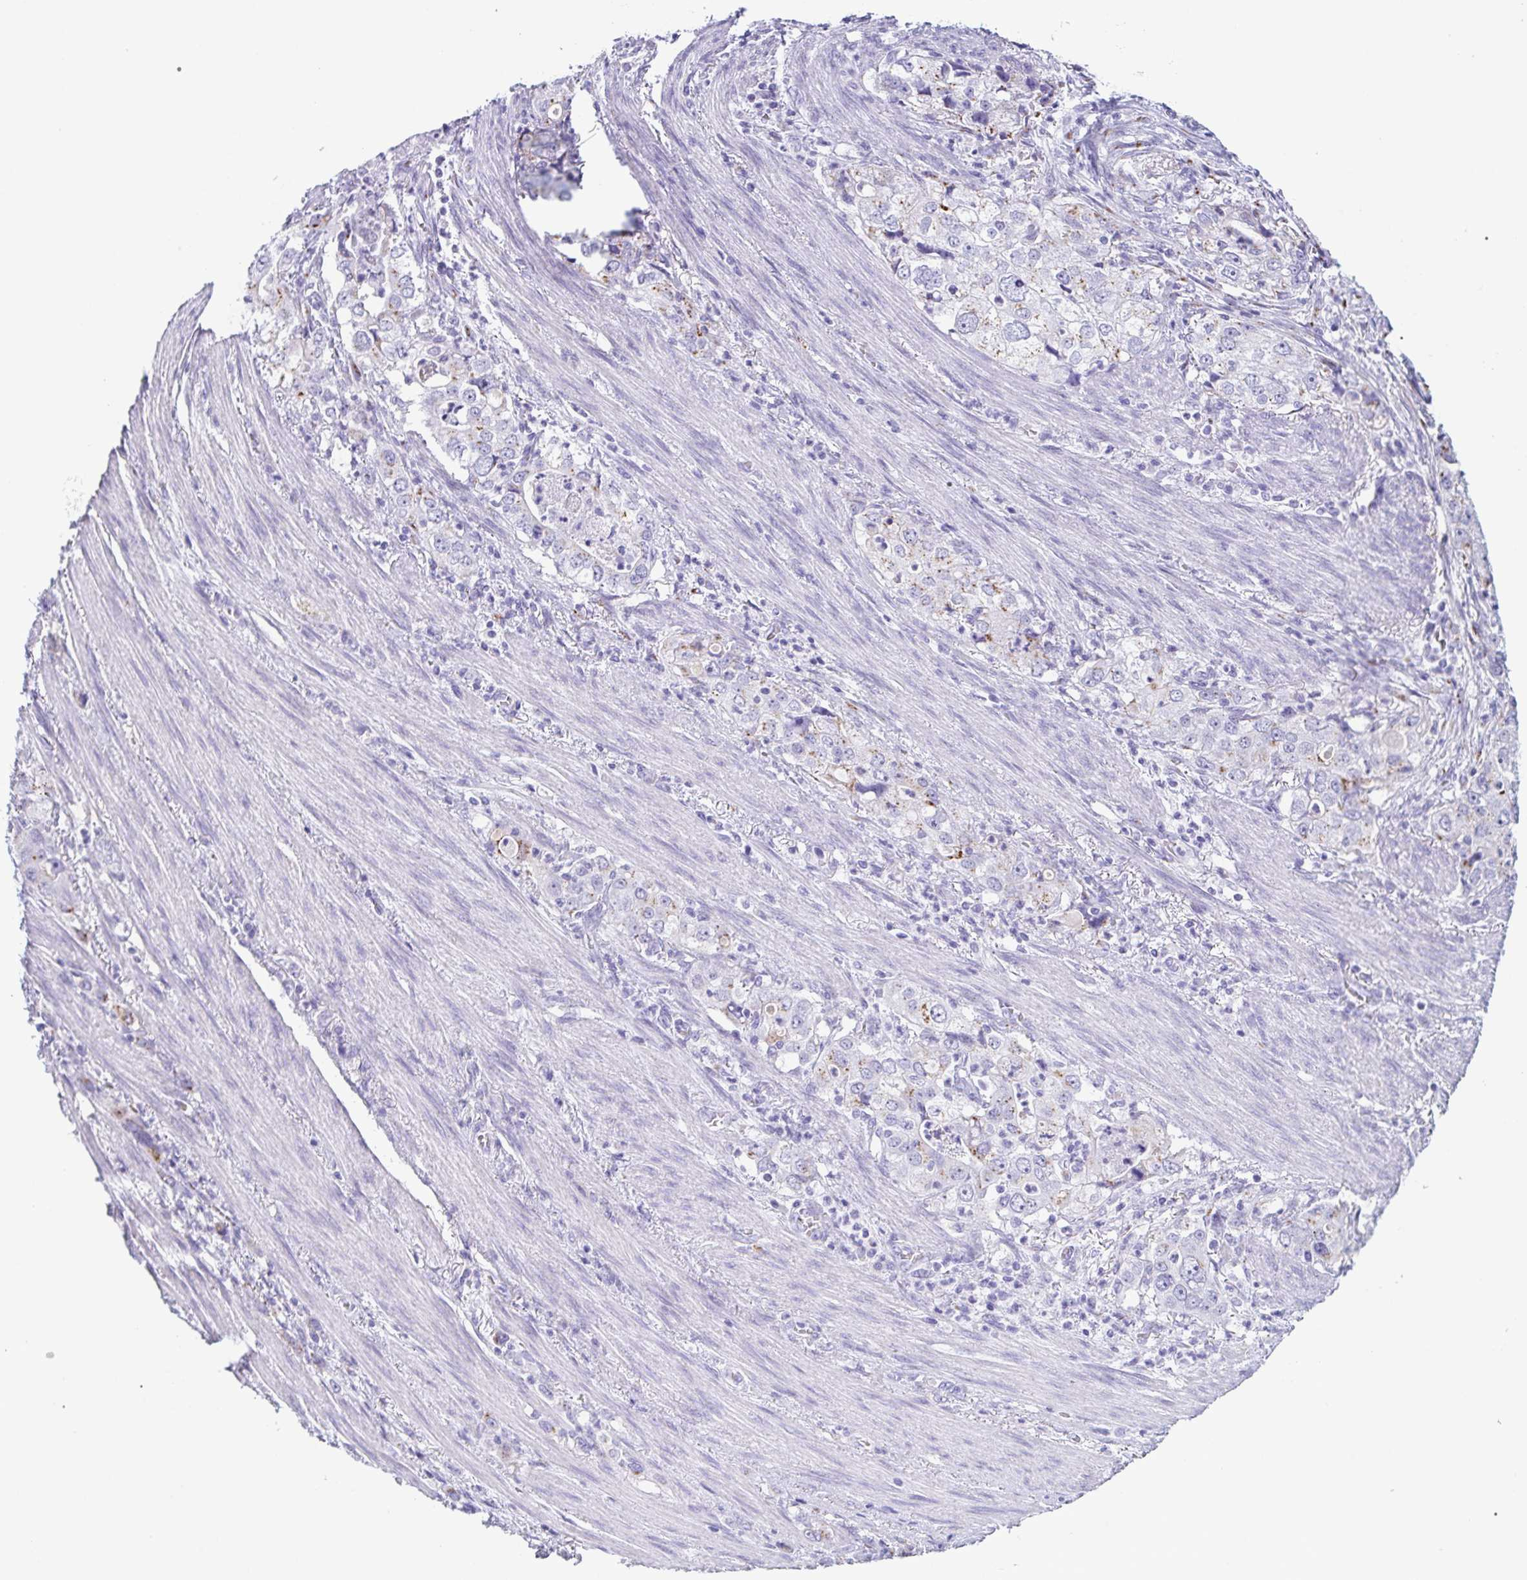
{"staining": {"intensity": "weak", "quantity": "<25%", "location": "cytoplasmic/membranous"}, "tissue": "stomach cancer", "cell_type": "Tumor cells", "image_type": "cancer", "snomed": [{"axis": "morphology", "description": "Adenocarcinoma, NOS"}, {"axis": "topography", "description": "Stomach, upper"}], "caption": "Image shows no protein expression in tumor cells of stomach cancer (adenocarcinoma) tissue.", "gene": "LDLRAD1", "patient": {"sex": "male", "age": 75}}